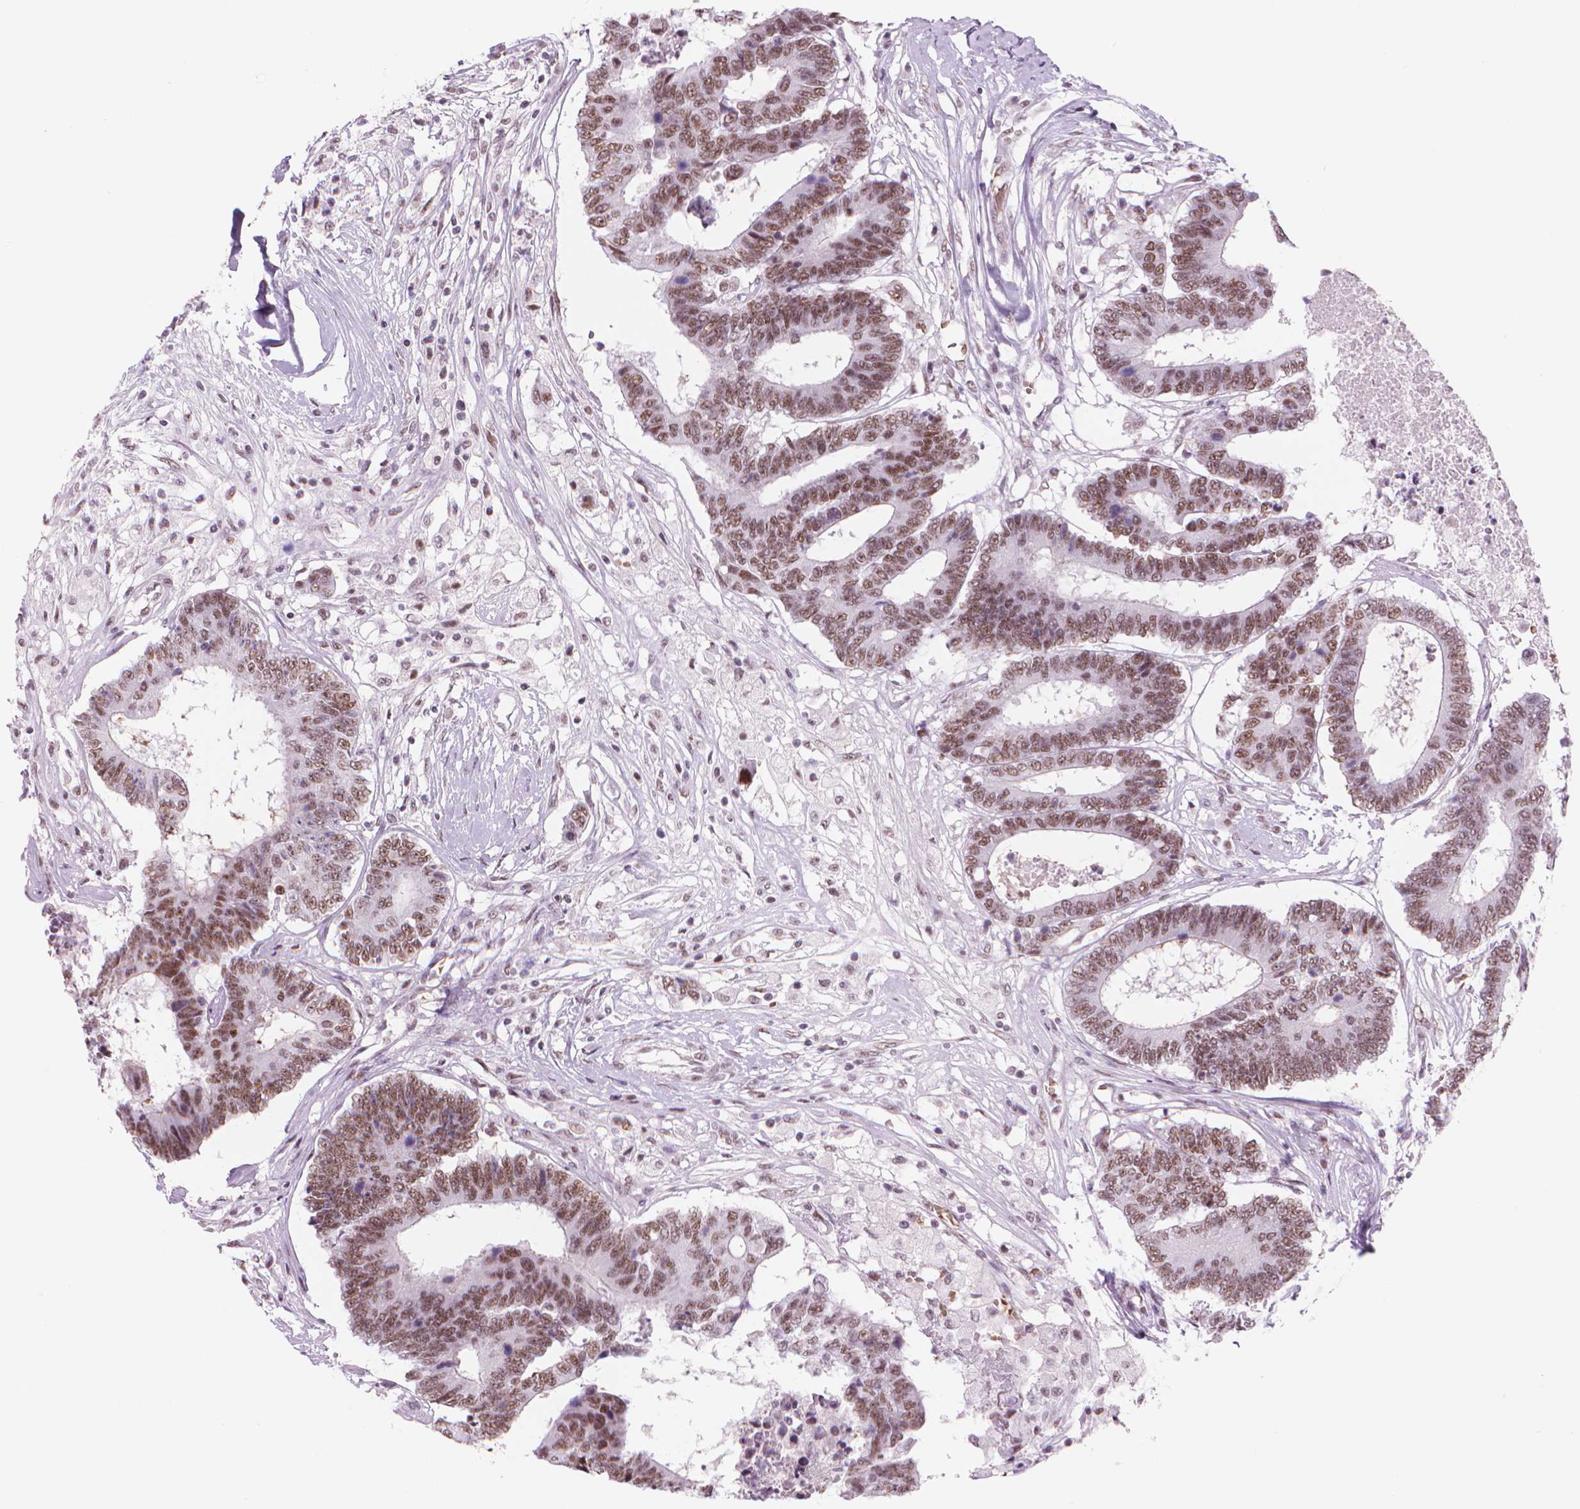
{"staining": {"intensity": "moderate", "quantity": ">75%", "location": "nuclear"}, "tissue": "colorectal cancer", "cell_type": "Tumor cells", "image_type": "cancer", "snomed": [{"axis": "morphology", "description": "Adenocarcinoma, NOS"}, {"axis": "topography", "description": "Colon"}], "caption": "Protein staining demonstrates moderate nuclear expression in approximately >75% of tumor cells in adenocarcinoma (colorectal).", "gene": "POLR3D", "patient": {"sex": "female", "age": 48}}